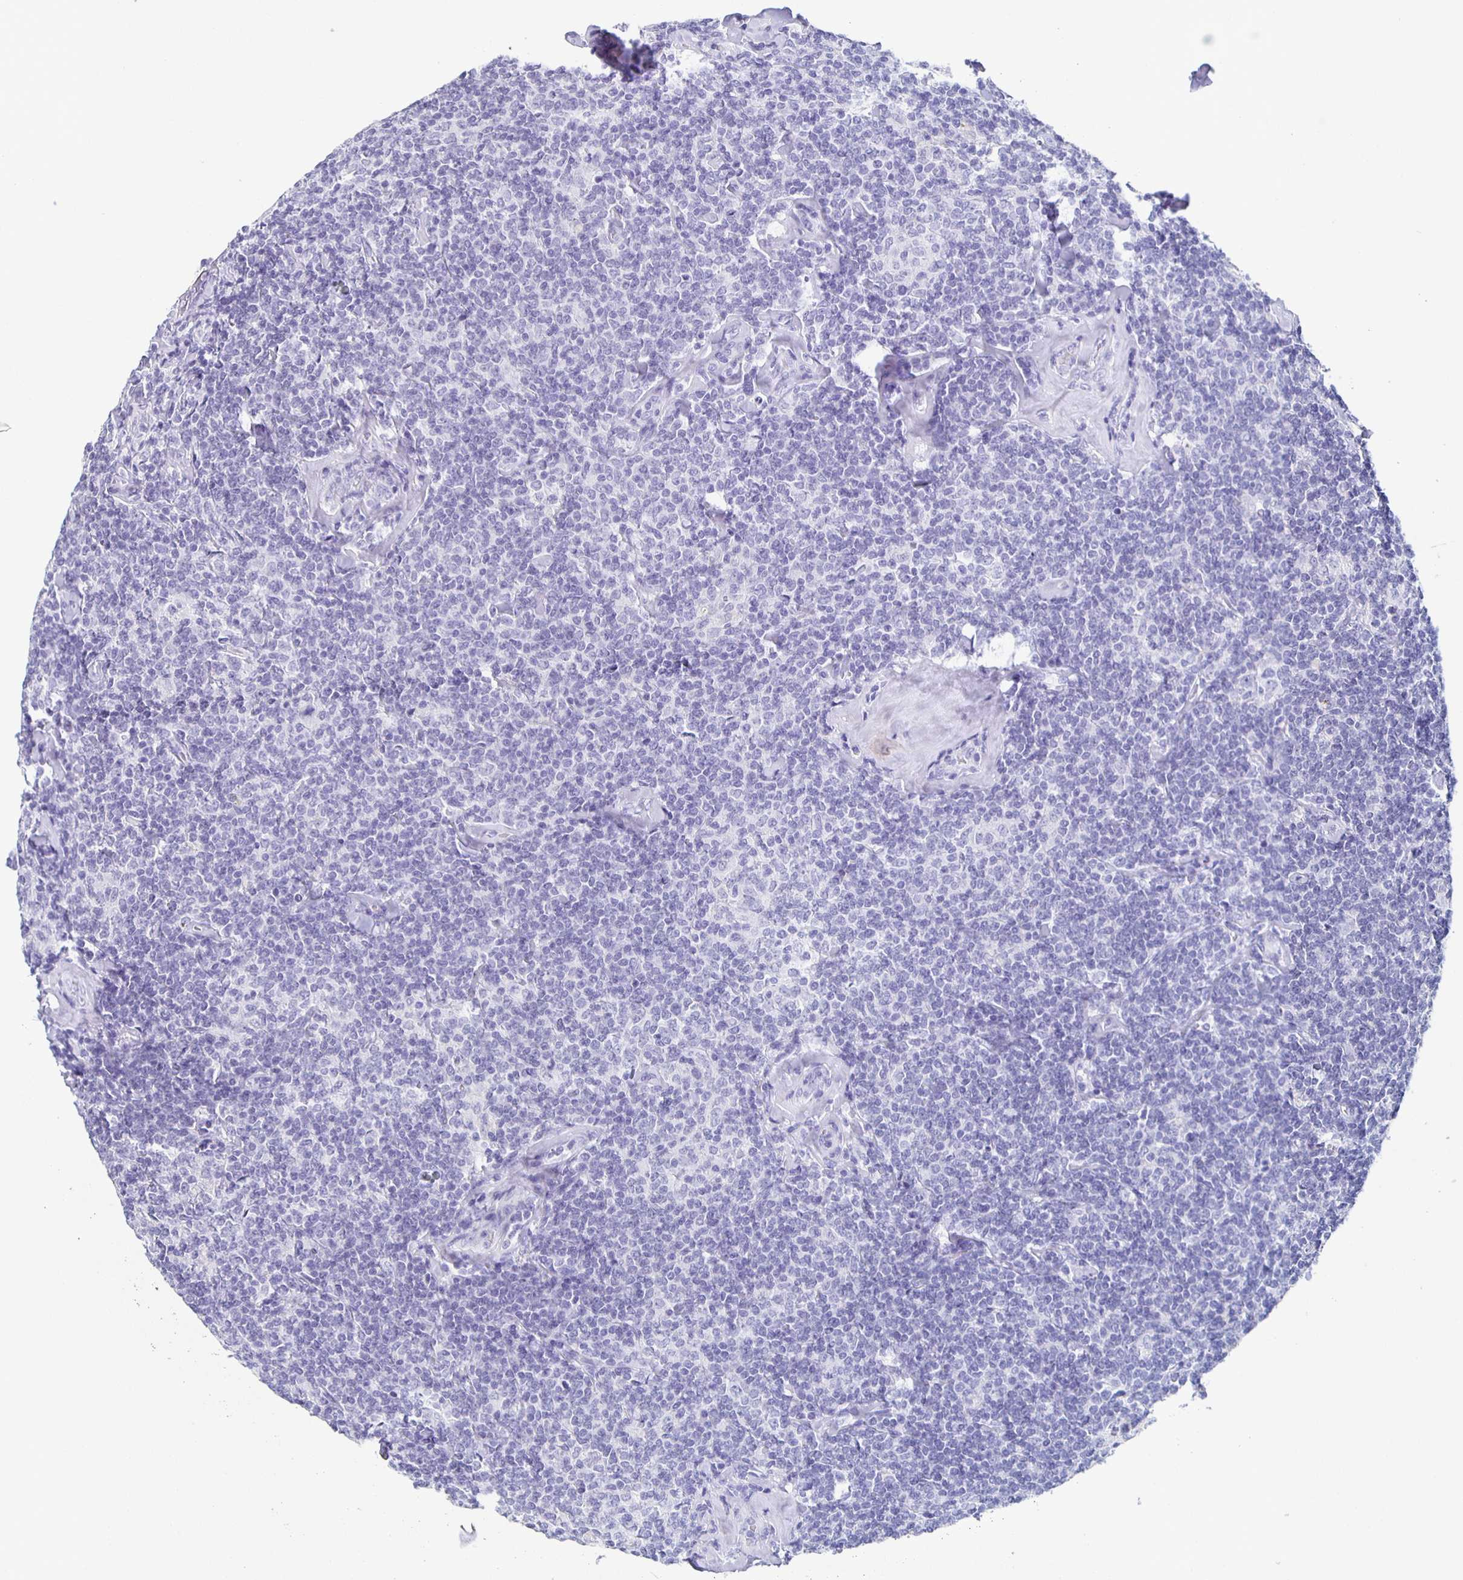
{"staining": {"intensity": "negative", "quantity": "none", "location": "none"}, "tissue": "lymphoma", "cell_type": "Tumor cells", "image_type": "cancer", "snomed": [{"axis": "morphology", "description": "Malignant lymphoma, non-Hodgkin's type, Low grade"}, {"axis": "topography", "description": "Lymph node"}], "caption": "Immunohistochemistry micrograph of neoplastic tissue: malignant lymphoma, non-Hodgkin's type (low-grade) stained with DAB reveals no significant protein expression in tumor cells.", "gene": "FGA", "patient": {"sex": "female", "age": 56}}